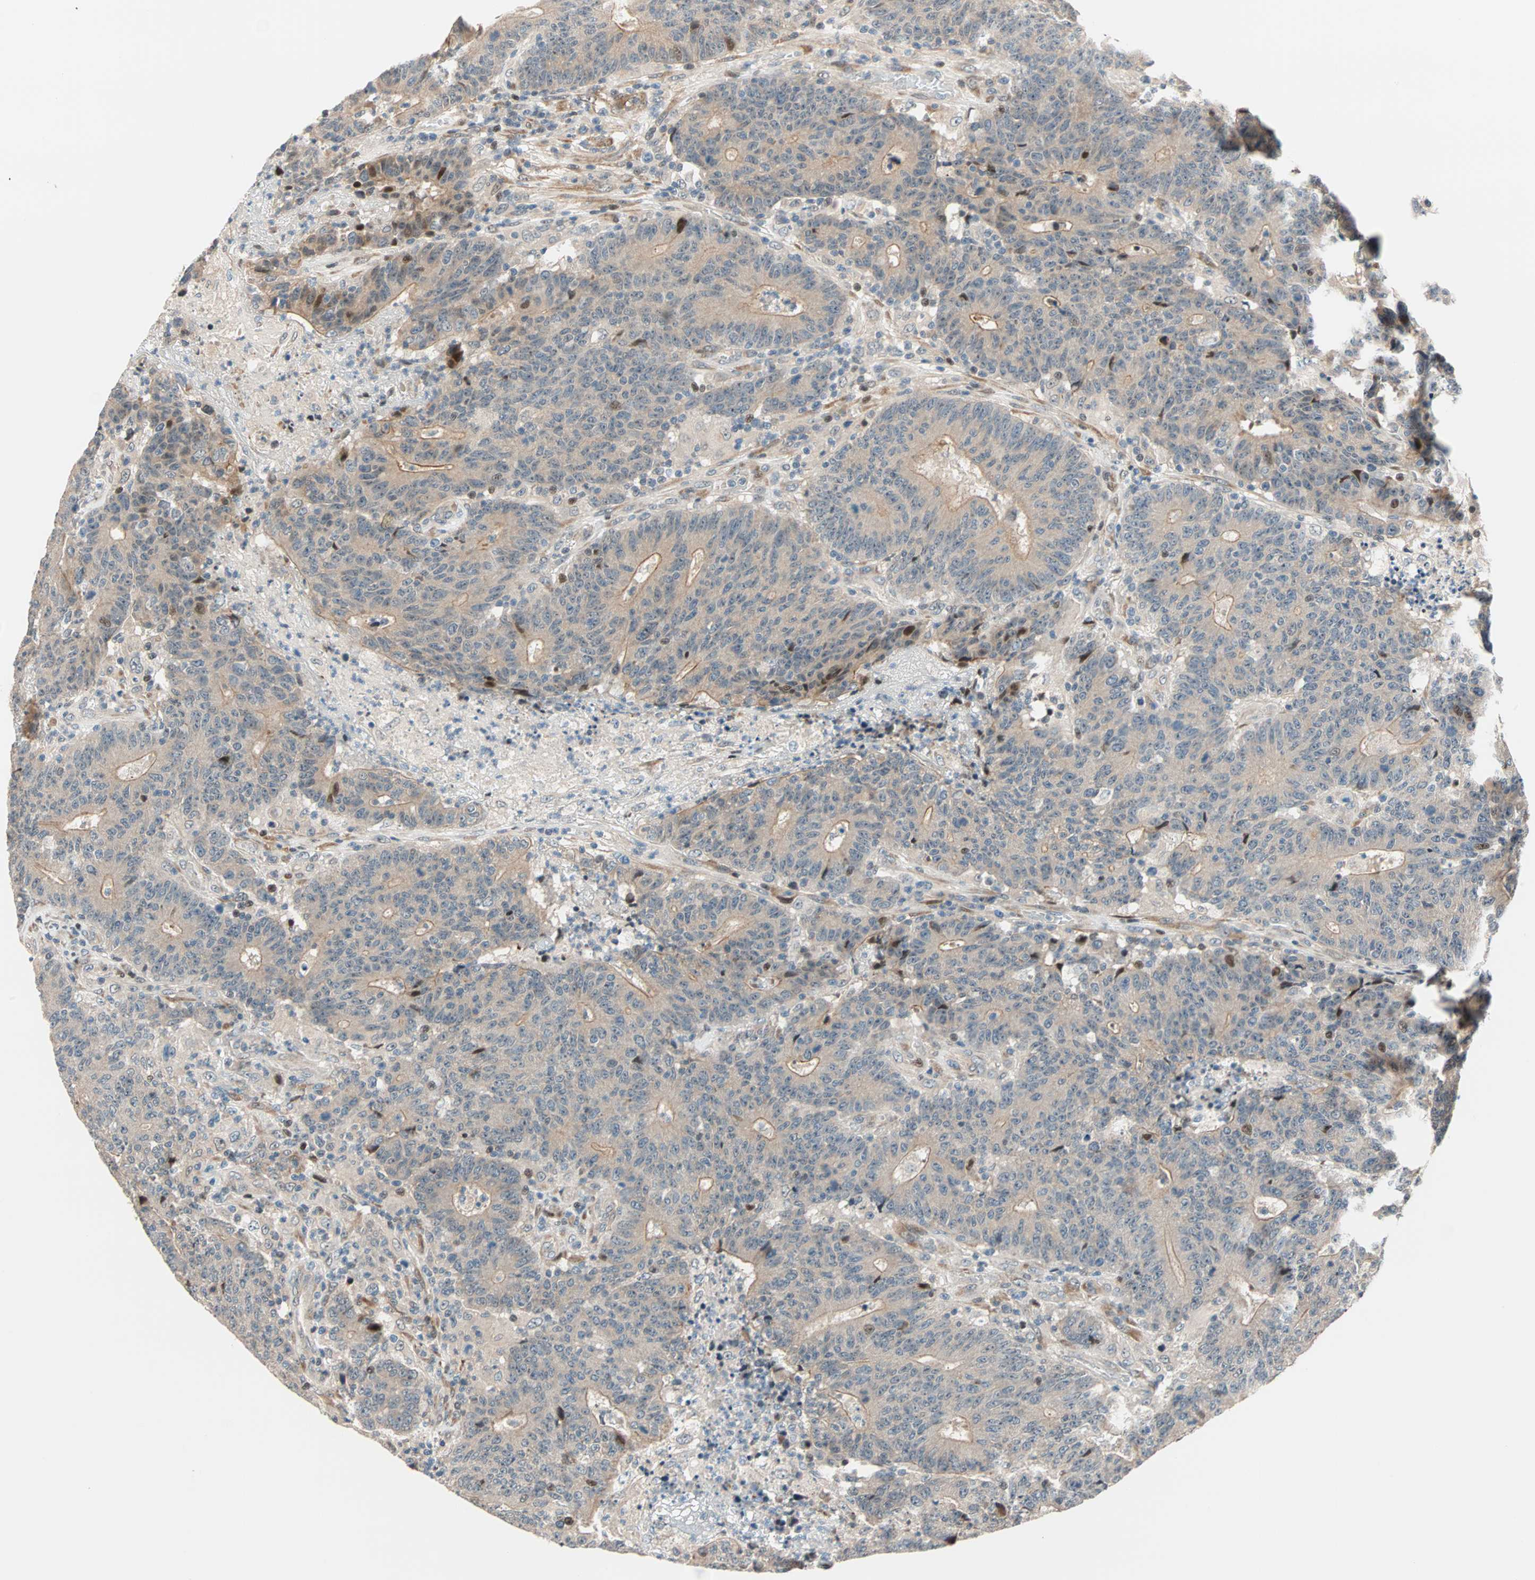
{"staining": {"intensity": "weak", "quantity": ">75%", "location": "cytoplasmic/membranous"}, "tissue": "colorectal cancer", "cell_type": "Tumor cells", "image_type": "cancer", "snomed": [{"axis": "morphology", "description": "Normal tissue, NOS"}, {"axis": "morphology", "description": "Adenocarcinoma, NOS"}, {"axis": "topography", "description": "Colon"}], "caption": "Colorectal adenocarcinoma stained with DAB (3,3'-diaminobenzidine) IHC reveals low levels of weak cytoplasmic/membranous staining in about >75% of tumor cells.", "gene": "HECW1", "patient": {"sex": "female", "age": 75}}